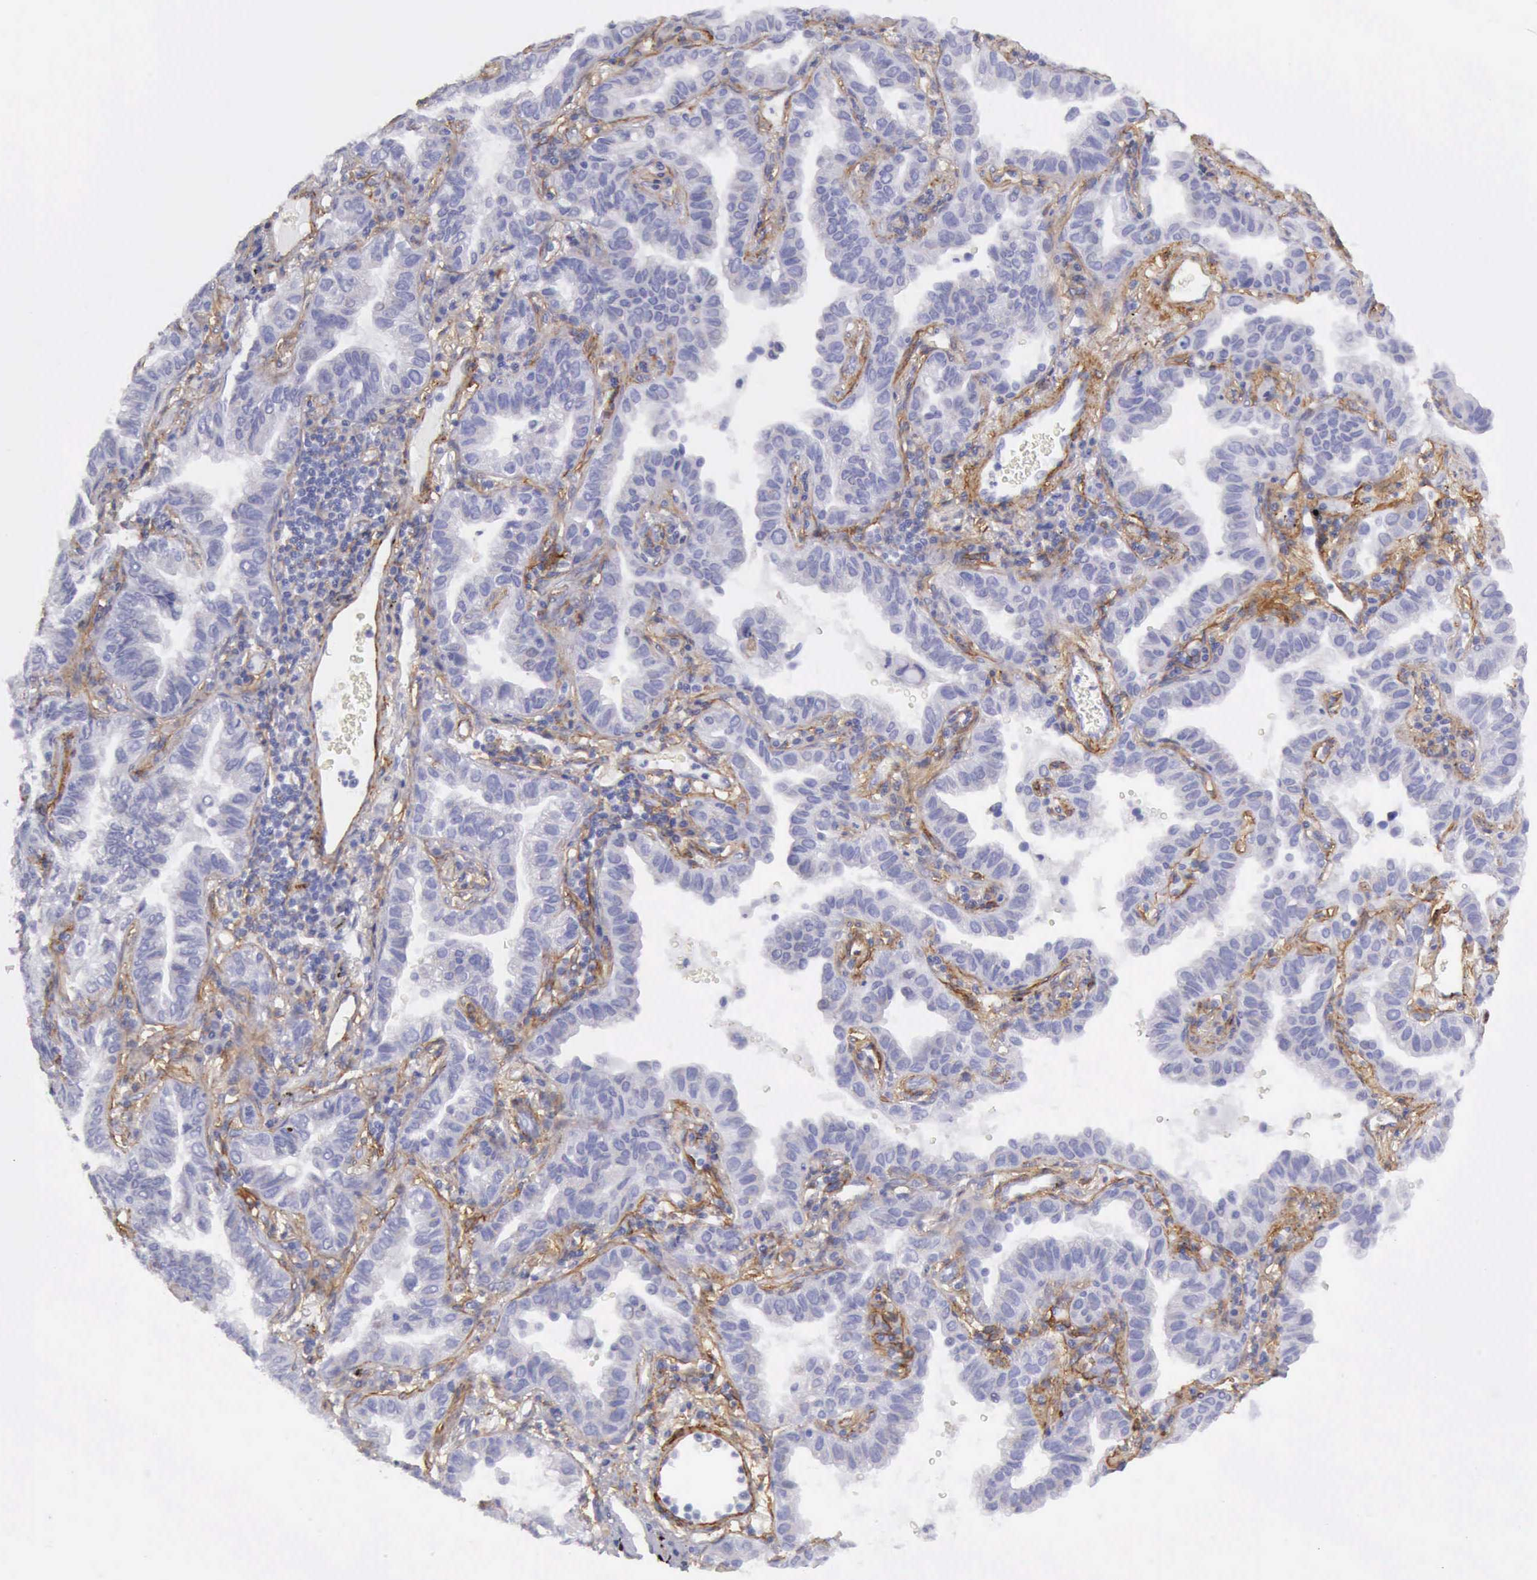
{"staining": {"intensity": "negative", "quantity": "none", "location": "none"}, "tissue": "lung cancer", "cell_type": "Tumor cells", "image_type": "cancer", "snomed": [{"axis": "morphology", "description": "Adenocarcinoma, NOS"}, {"axis": "topography", "description": "Lung"}], "caption": "A micrograph of lung cancer (adenocarcinoma) stained for a protein shows no brown staining in tumor cells.", "gene": "AOC3", "patient": {"sex": "female", "age": 50}}